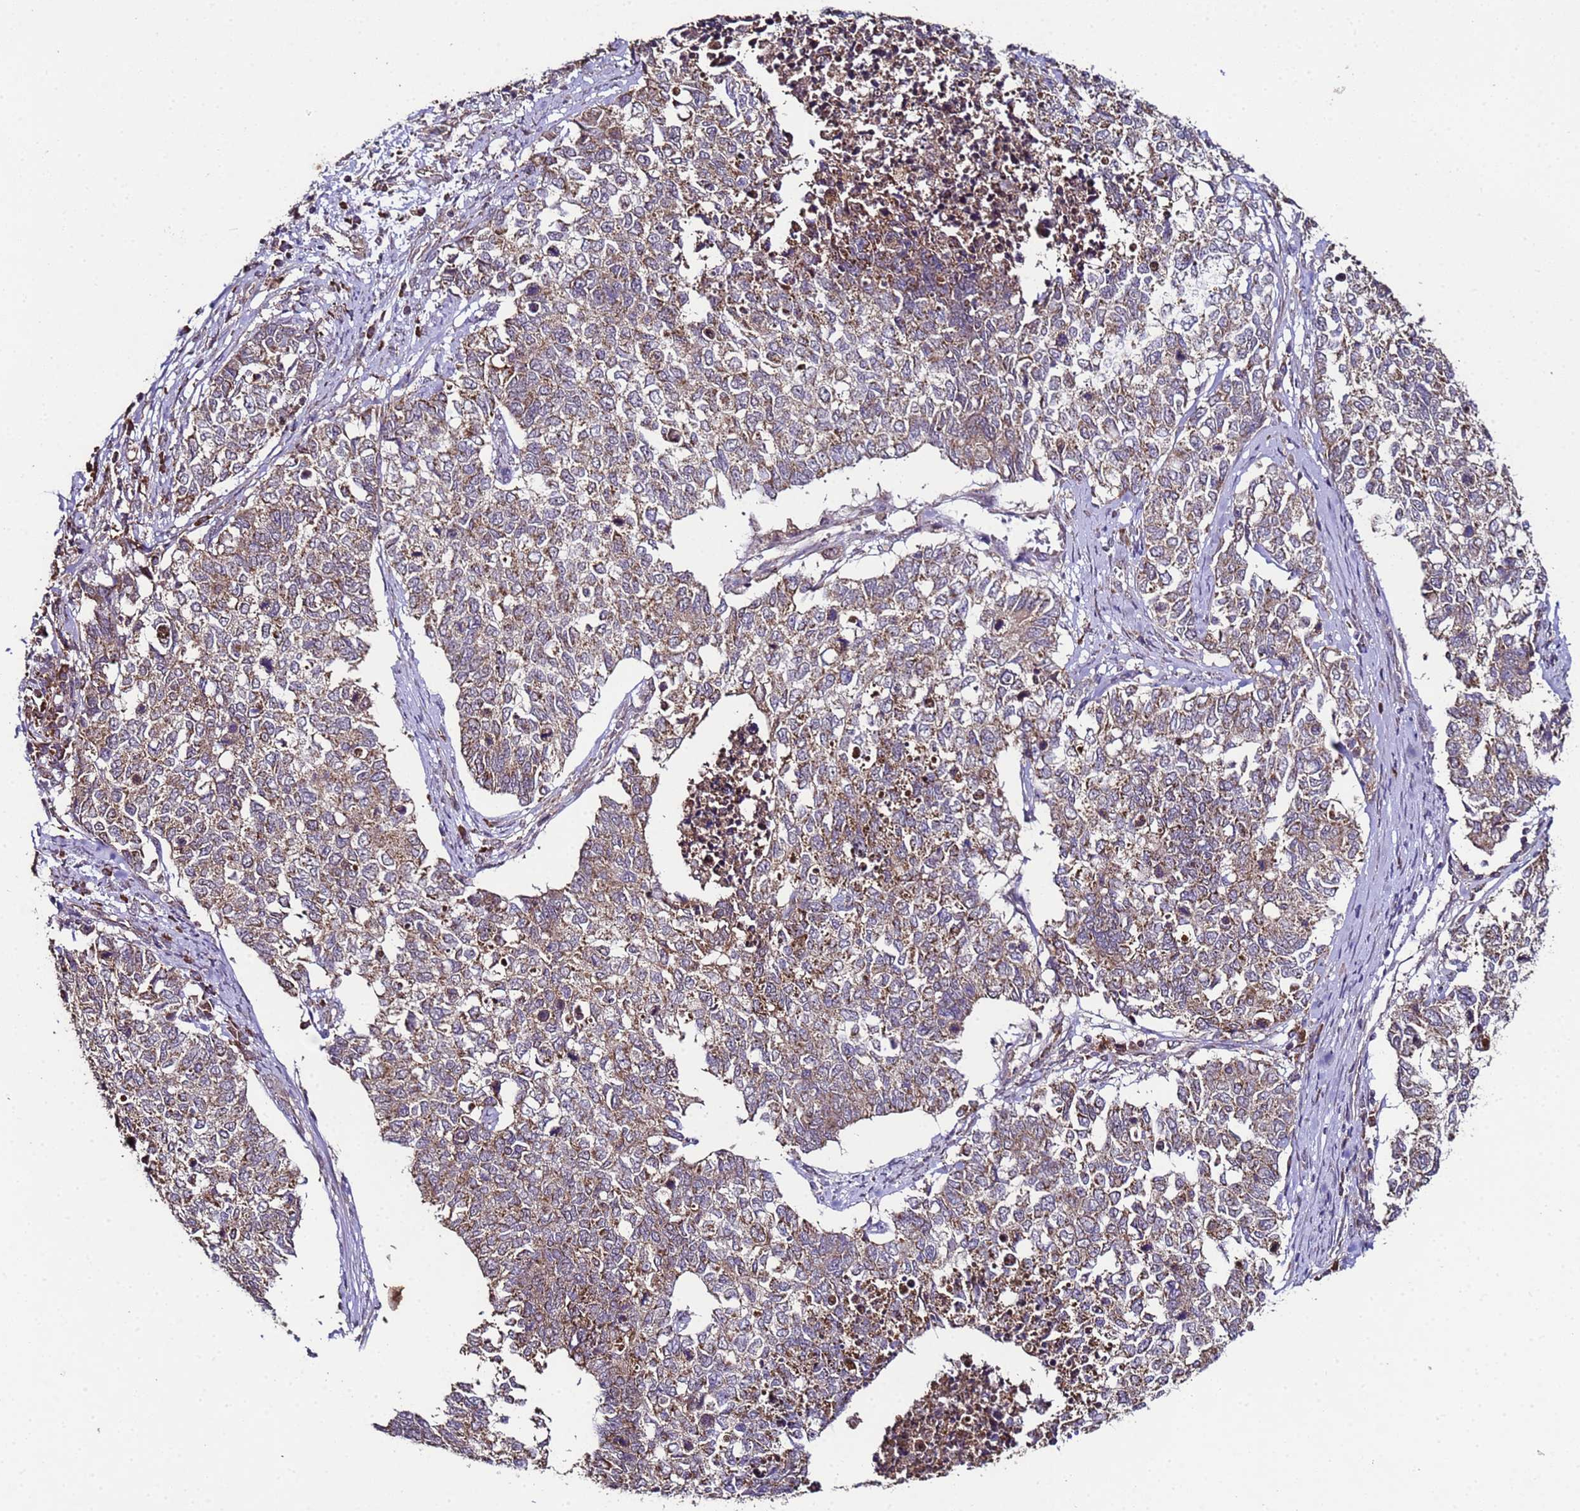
{"staining": {"intensity": "moderate", "quantity": ">75%", "location": "cytoplasmic/membranous"}, "tissue": "cervical cancer", "cell_type": "Tumor cells", "image_type": "cancer", "snomed": [{"axis": "morphology", "description": "Squamous cell carcinoma, NOS"}, {"axis": "topography", "description": "Cervix"}], "caption": "Immunohistochemical staining of cervical squamous cell carcinoma displays medium levels of moderate cytoplasmic/membranous expression in about >75% of tumor cells. (Stains: DAB in brown, nuclei in blue, Microscopy: brightfield microscopy at high magnification).", "gene": "HSPBAP1", "patient": {"sex": "female", "age": 63}}